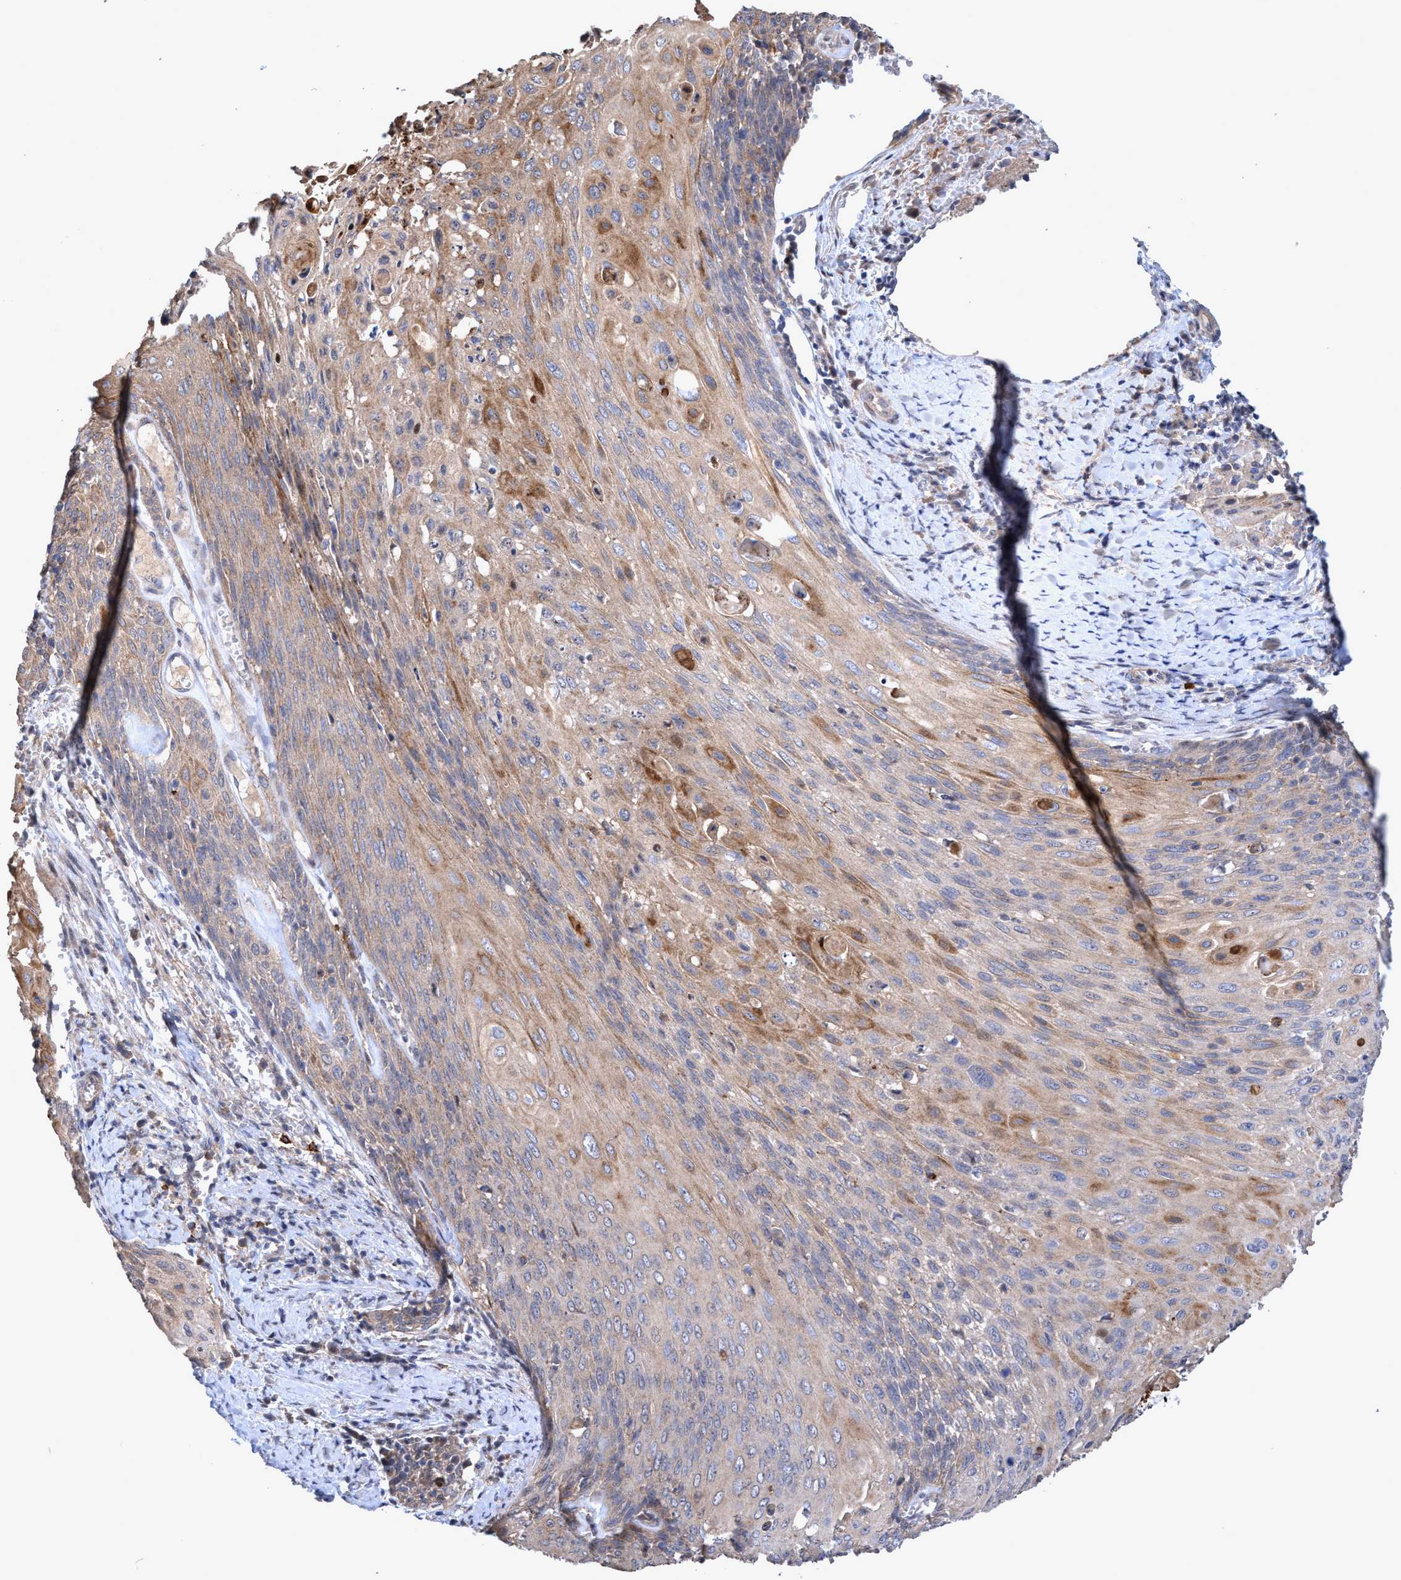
{"staining": {"intensity": "weak", "quantity": "<25%", "location": "cytoplasmic/membranous"}, "tissue": "cervical cancer", "cell_type": "Tumor cells", "image_type": "cancer", "snomed": [{"axis": "morphology", "description": "Squamous cell carcinoma, NOS"}, {"axis": "topography", "description": "Cervix"}], "caption": "IHC image of neoplastic tissue: human cervical squamous cell carcinoma stained with DAB displays no significant protein staining in tumor cells.", "gene": "ZNF677", "patient": {"sex": "female", "age": 39}}